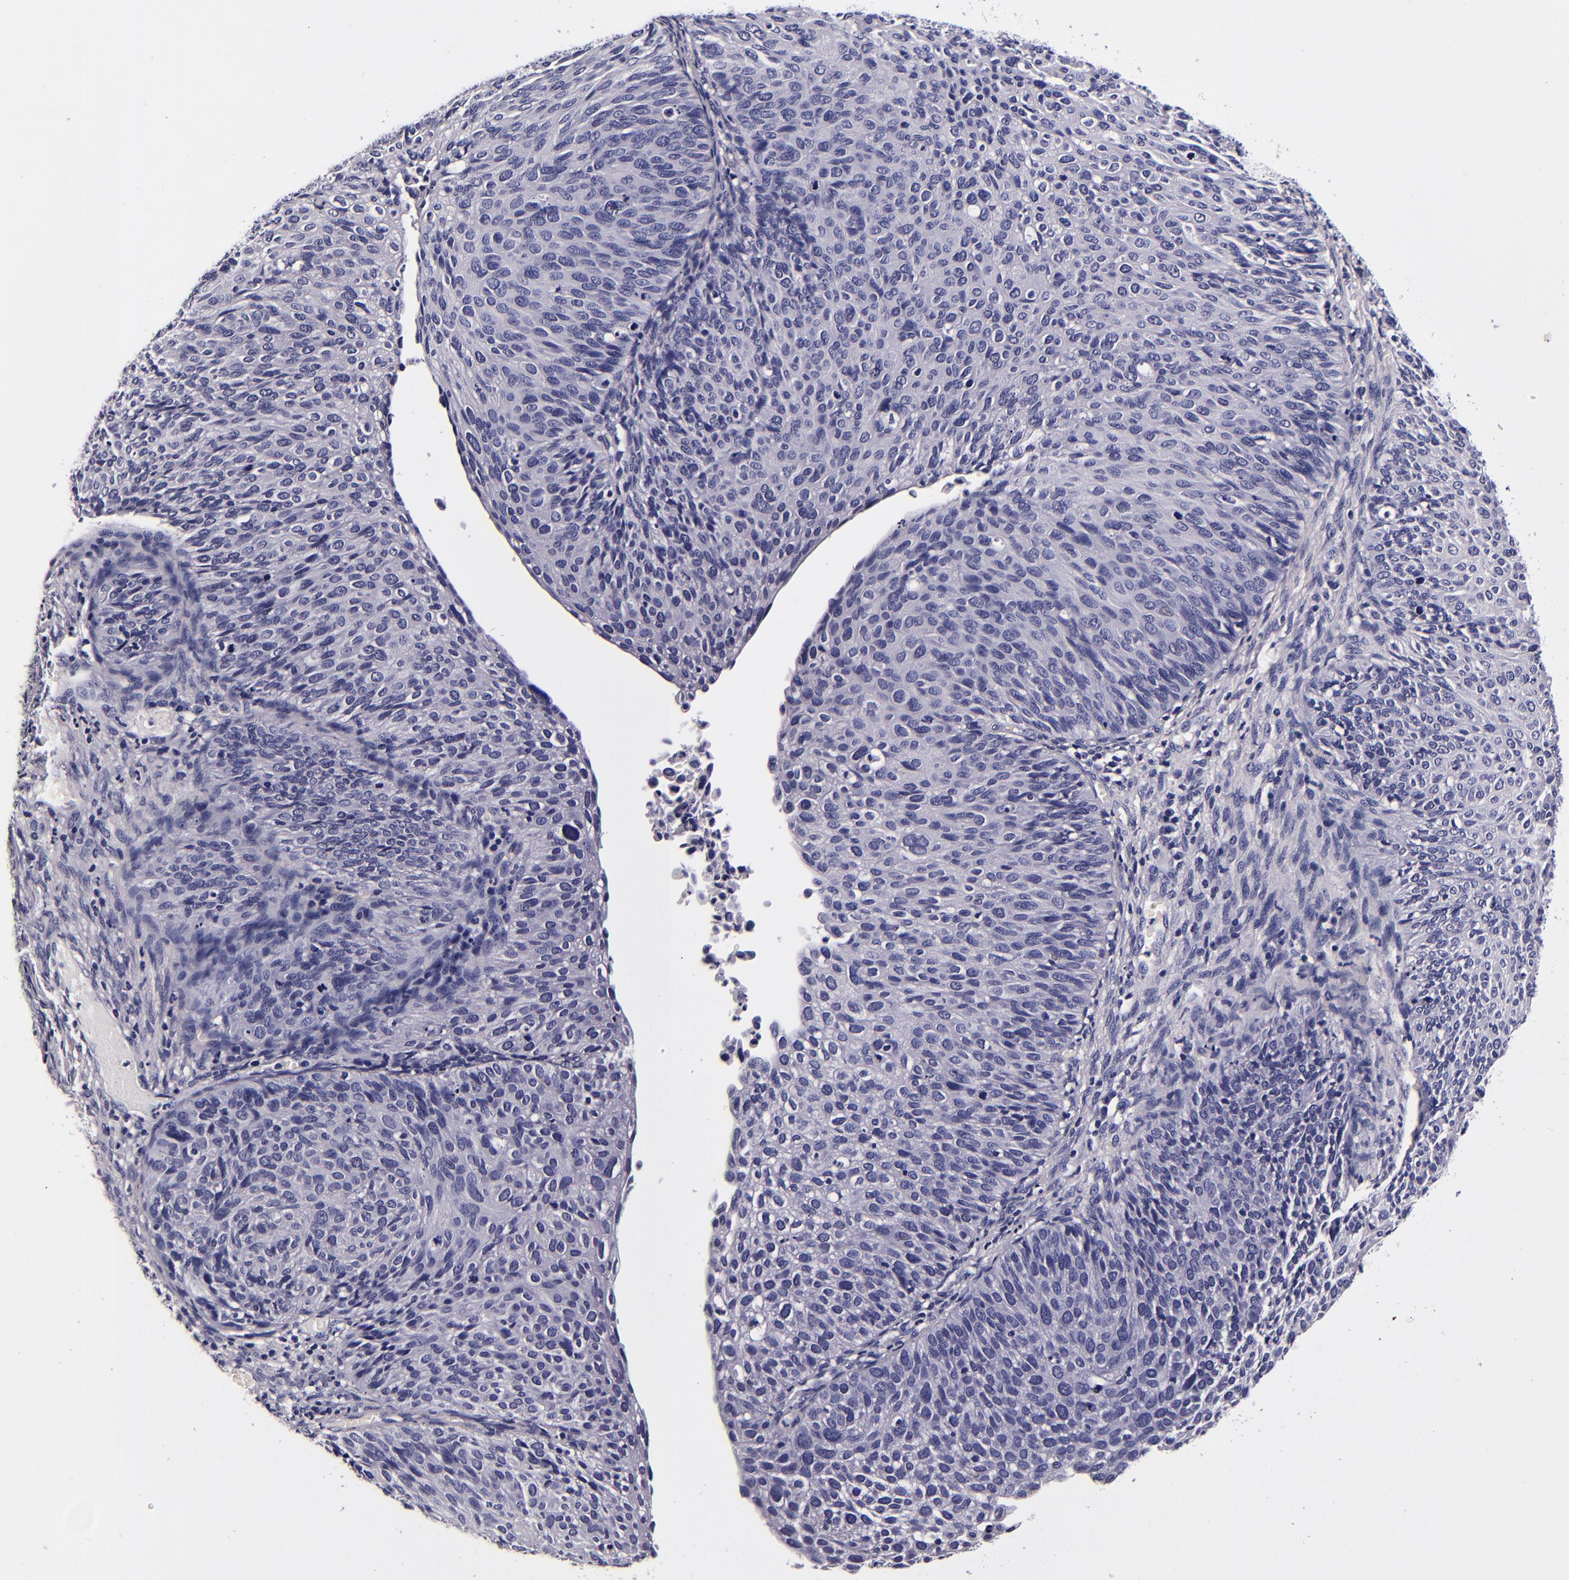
{"staining": {"intensity": "negative", "quantity": "none", "location": "none"}, "tissue": "cervical cancer", "cell_type": "Tumor cells", "image_type": "cancer", "snomed": [{"axis": "morphology", "description": "Squamous cell carcinoma, NOS"}, {"axis": "topography", "description": "Cervix"}], "caption": "A micrograph of human cervical squamous cell carcinoma is negative for staining in tumor cells. The staining is performed using DAB brown chromogen with nuclei counter-stained in using hematoxylin.", "gene": "FBN1", "patient": {"sex": "female", "age": 36}}